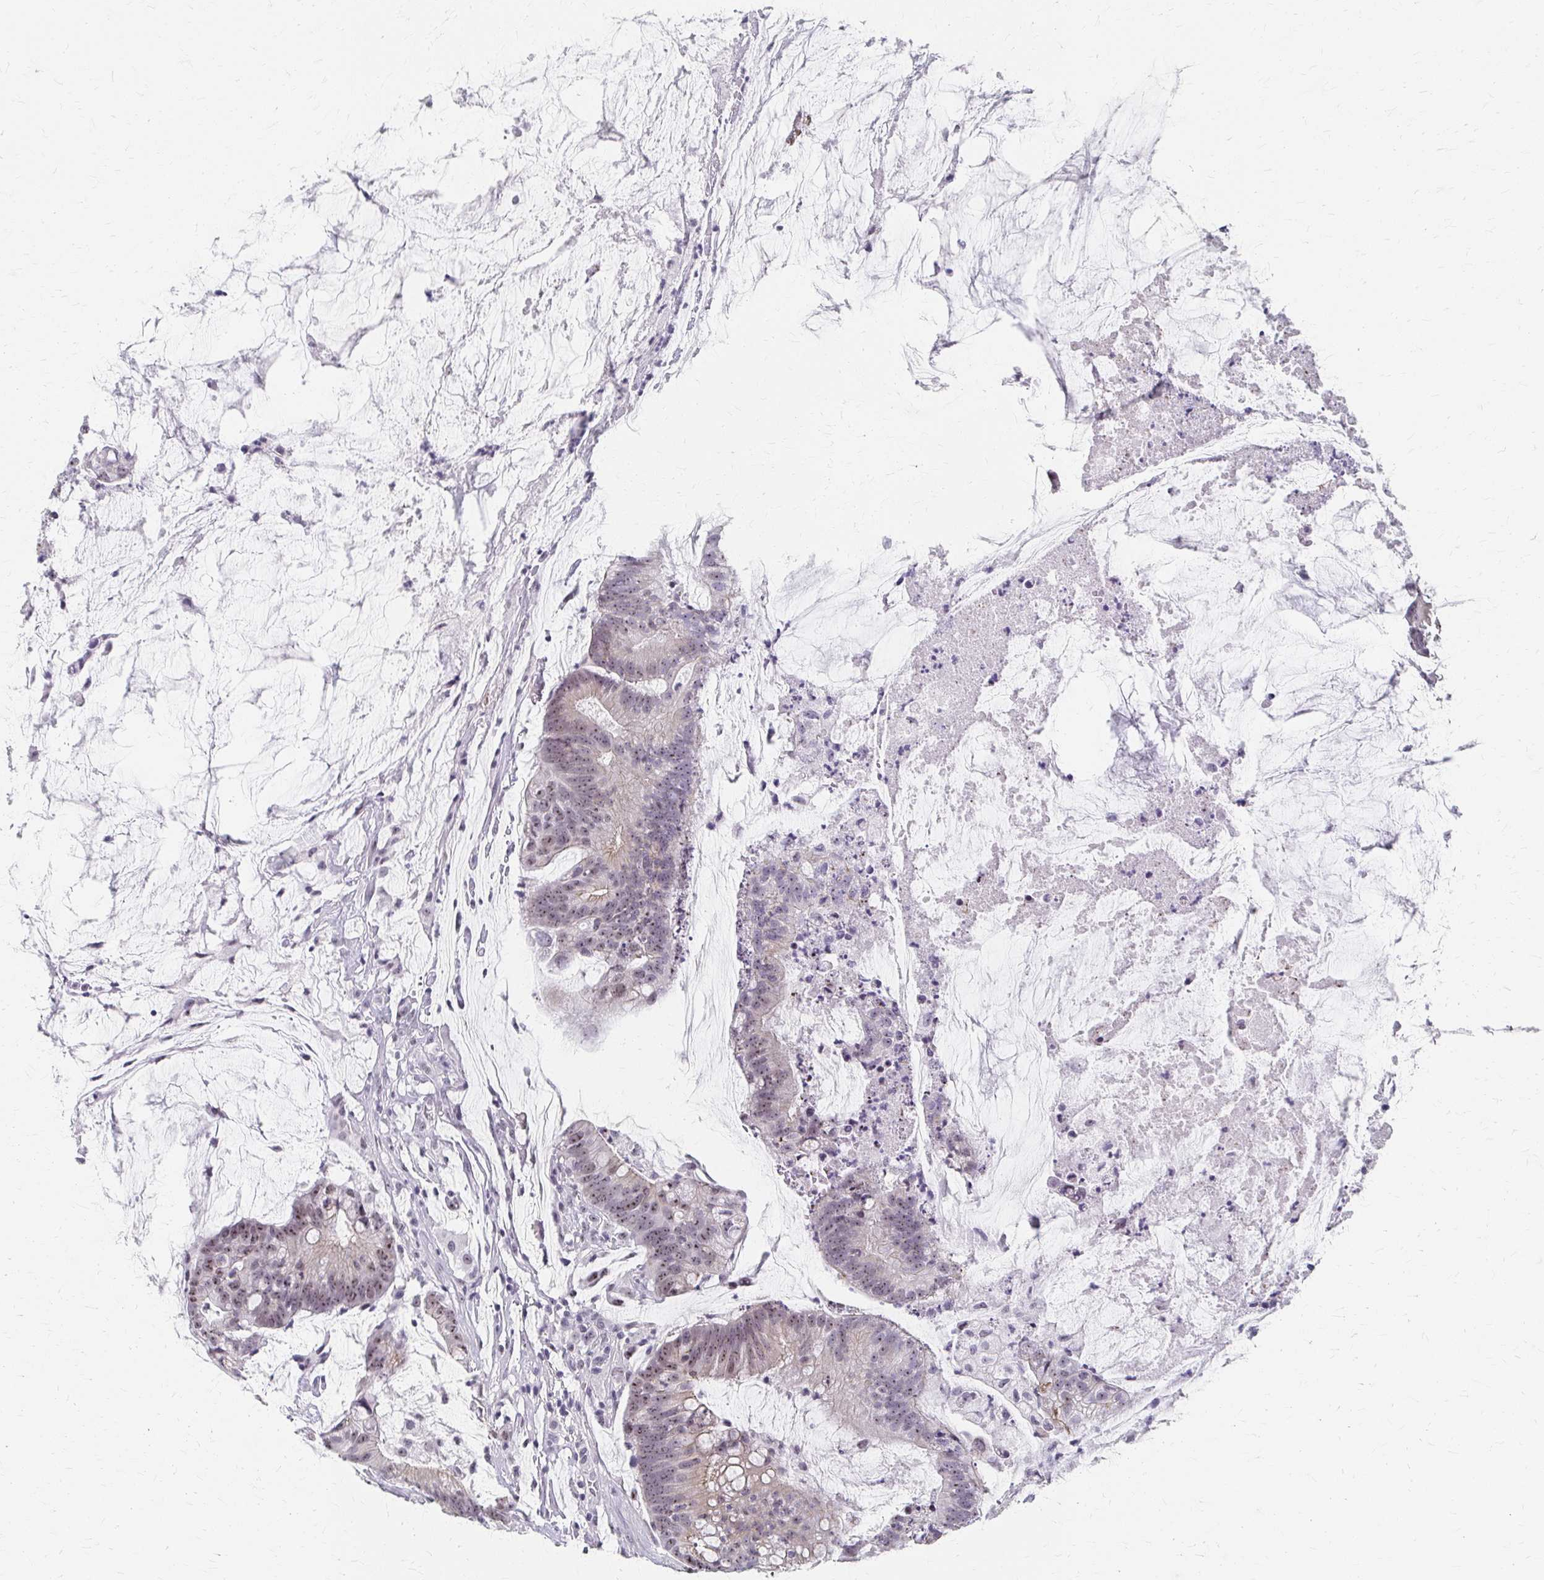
{"staining": {"intensity": "weak", "quantity": "25%-75%", "location": "nuclear"}, "tissue": "colorectal cancer", "cell_type": "Tumor cells", "image_type": "cancer", "snomed": [{"axis": "morphology", "description": "Adenocarcinoma, NOS"}, {"axis": "topography", "description": "Colon"}], "caption": "Colorectal cancer (adenocarcinoma) stained with immunohistochemistry exhibits weak nuclear positivity in approximately 25%-75% of tumor cells.", "gene": "PES1", "patient": {"sex": "male", "age": 62}}